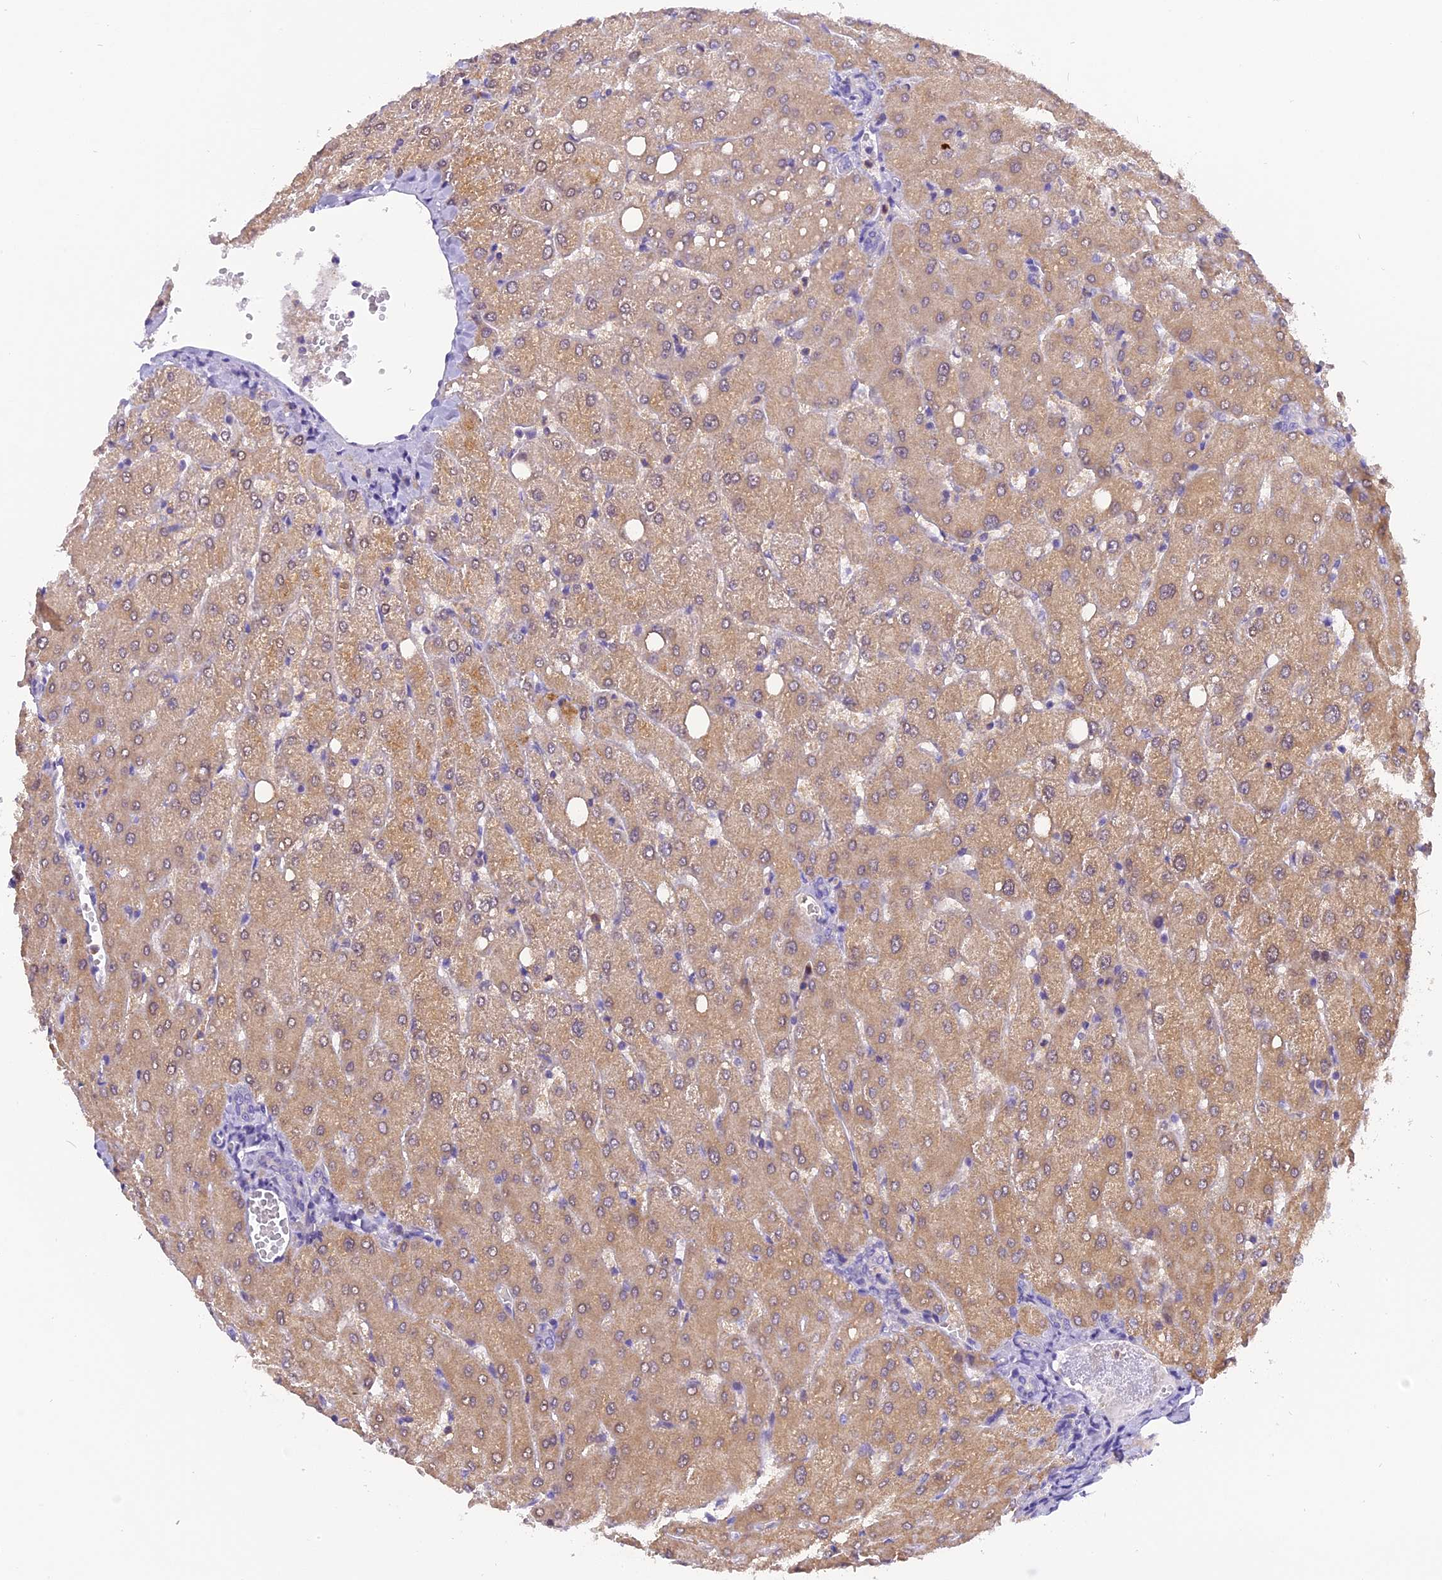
{"staining": {"intensity": "negative", "quantity": "none", "location": "none"}, "tissue": "liver", "cell_type": "Cholangiocytes", "image_type": "normal", "snomed": [{"axis": "morphology", "description": "Normal tissue, NOS"}, {"axis": "topography", "description": "Liver"}], "caption": "Liver stained for a protein using immunohistochemistry (IHC) reveals no staining cholangiocytes.", "gene": "TRIM3", "patient": {"sex": "female", "age": 54}}